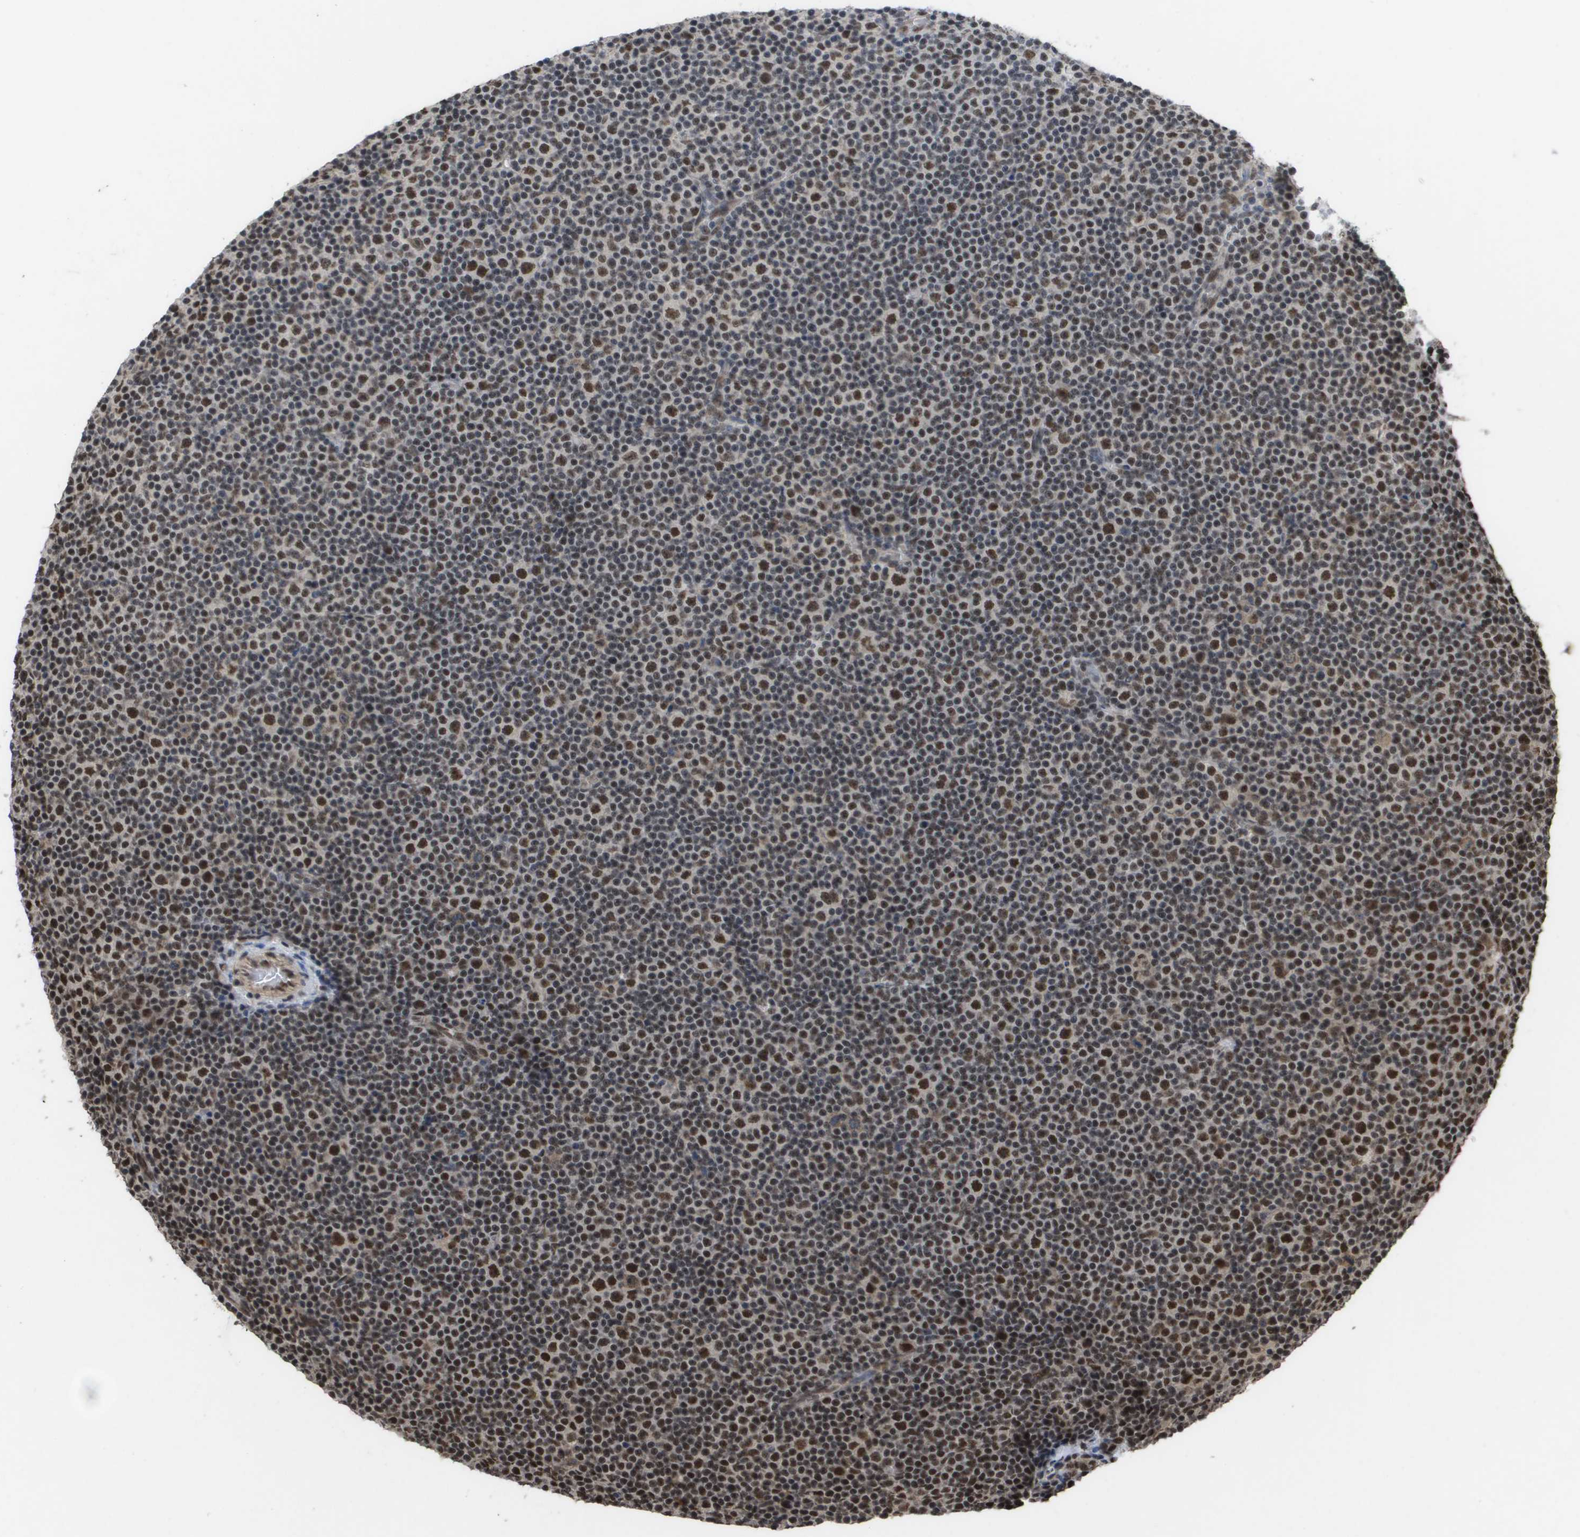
{"staining": {"intensity": "strong", "quantity": ">75%", "location": "nuclear"}, "tissue": "lymphoma", "cell_type": "Tumor cells", "image_type": "cancer", "snomed": [{"axis": "morphology", "description": "Malignant lymphoma, non-Hodgkin's type, Low grade"}, {"axis": "topography", "description": "Lymph node"}], "caption": "A brown stain shows strong nuclear positivity of a protein in lymphoma tumor cells.", "gene": "CDT1", "patient": {"sex": "female", "age": 67}}